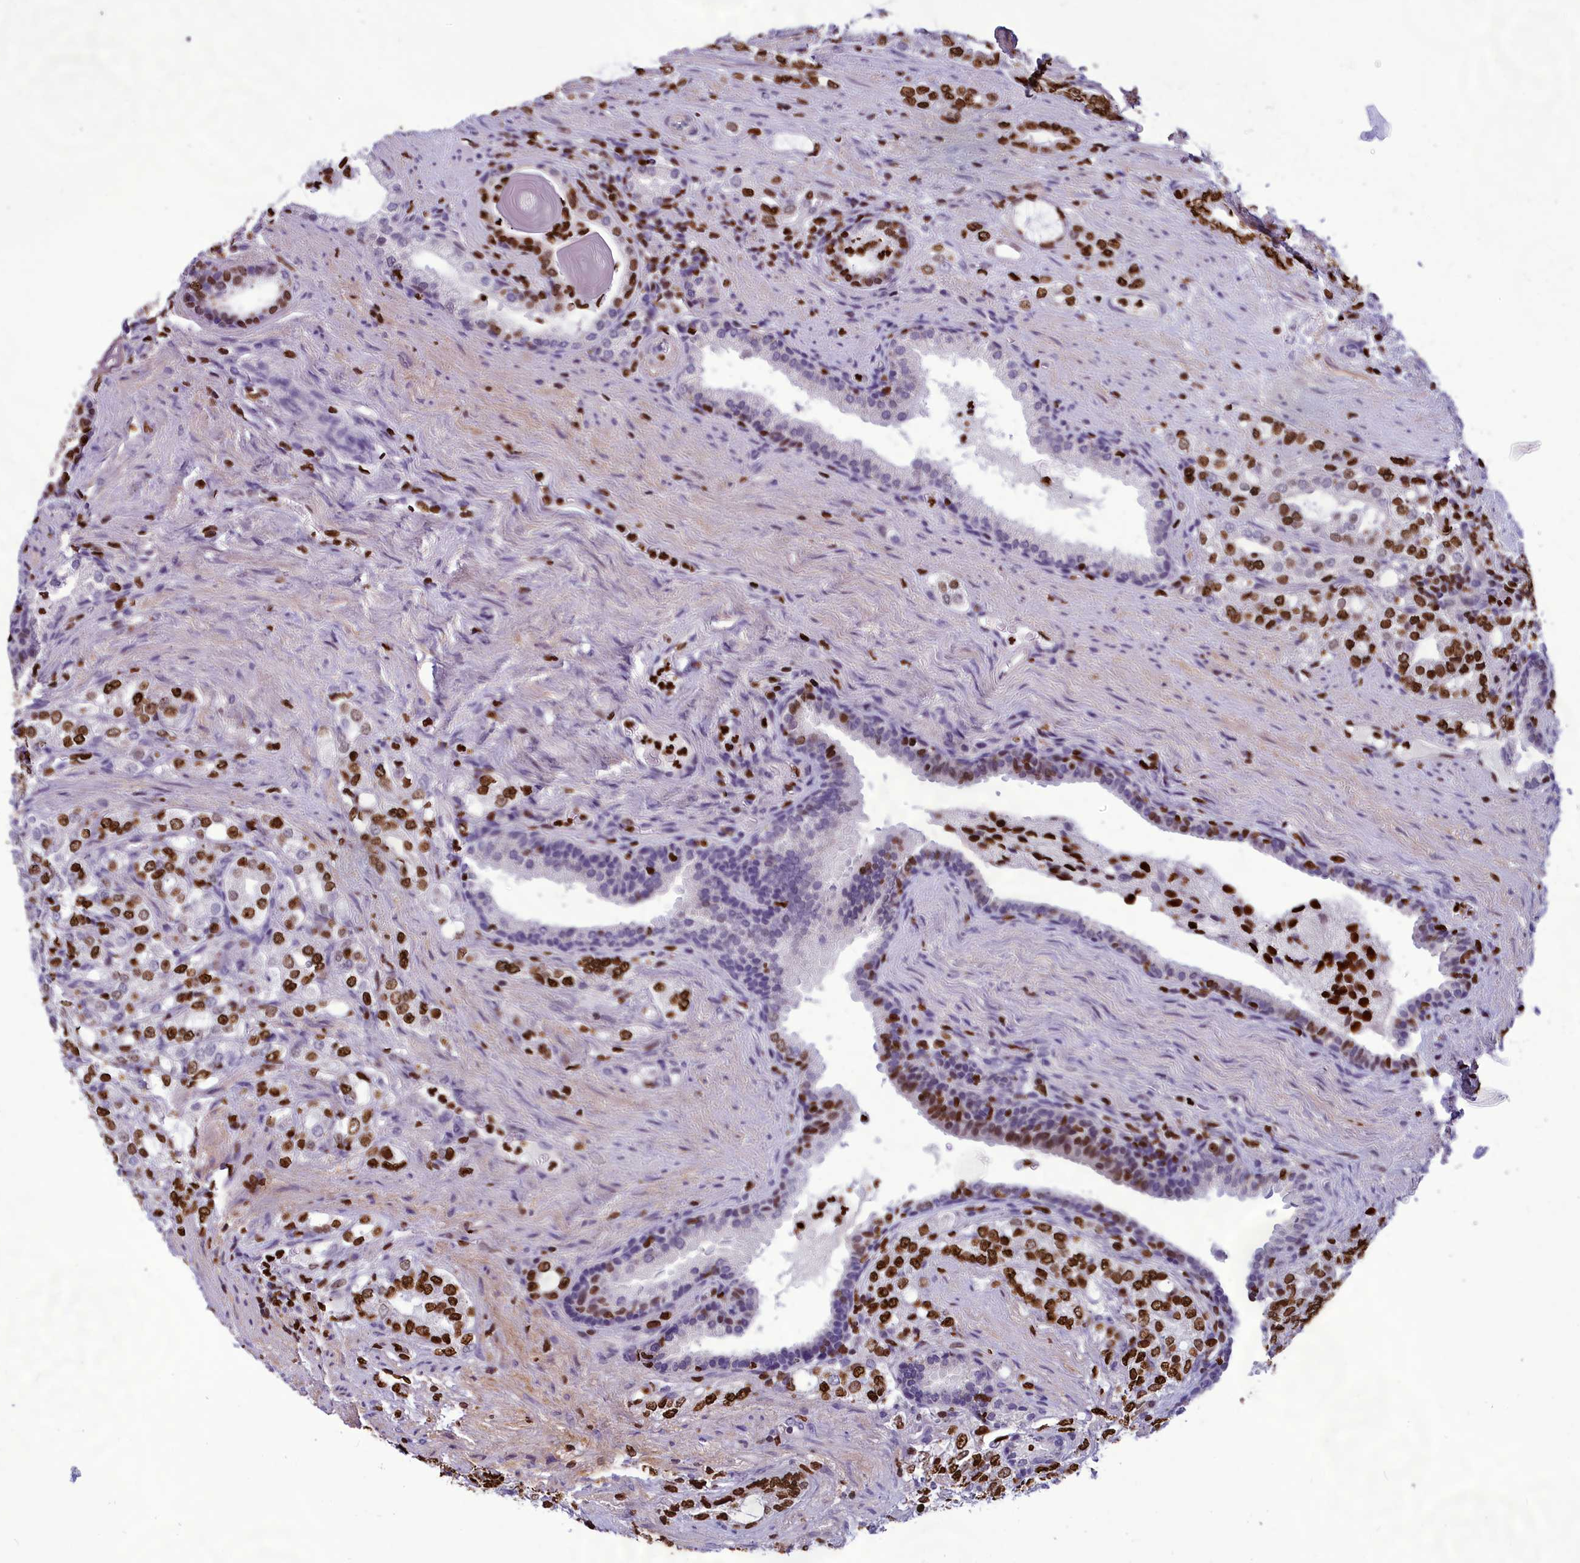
{"staining": {"intensity": "strong", "quantity": ">75%", "location": "nuclear"}, "tissue": "prostate cancer", "cell_type": "Tumor cells", "image_type": "cancer", "snomed": [{"axis": "morphology", "description": "Adenocarcinoma, High grade"}, {"axis": "topography", "description": "Prostate"}], "caption": "Tumor cells exhibit high levels of strong nuclear expression in approximately >75% of cells in high-grade adenocarcinoma (prostate).", "gene": "AKAP17A", "patient": {"sex": "male", "age": 64}}